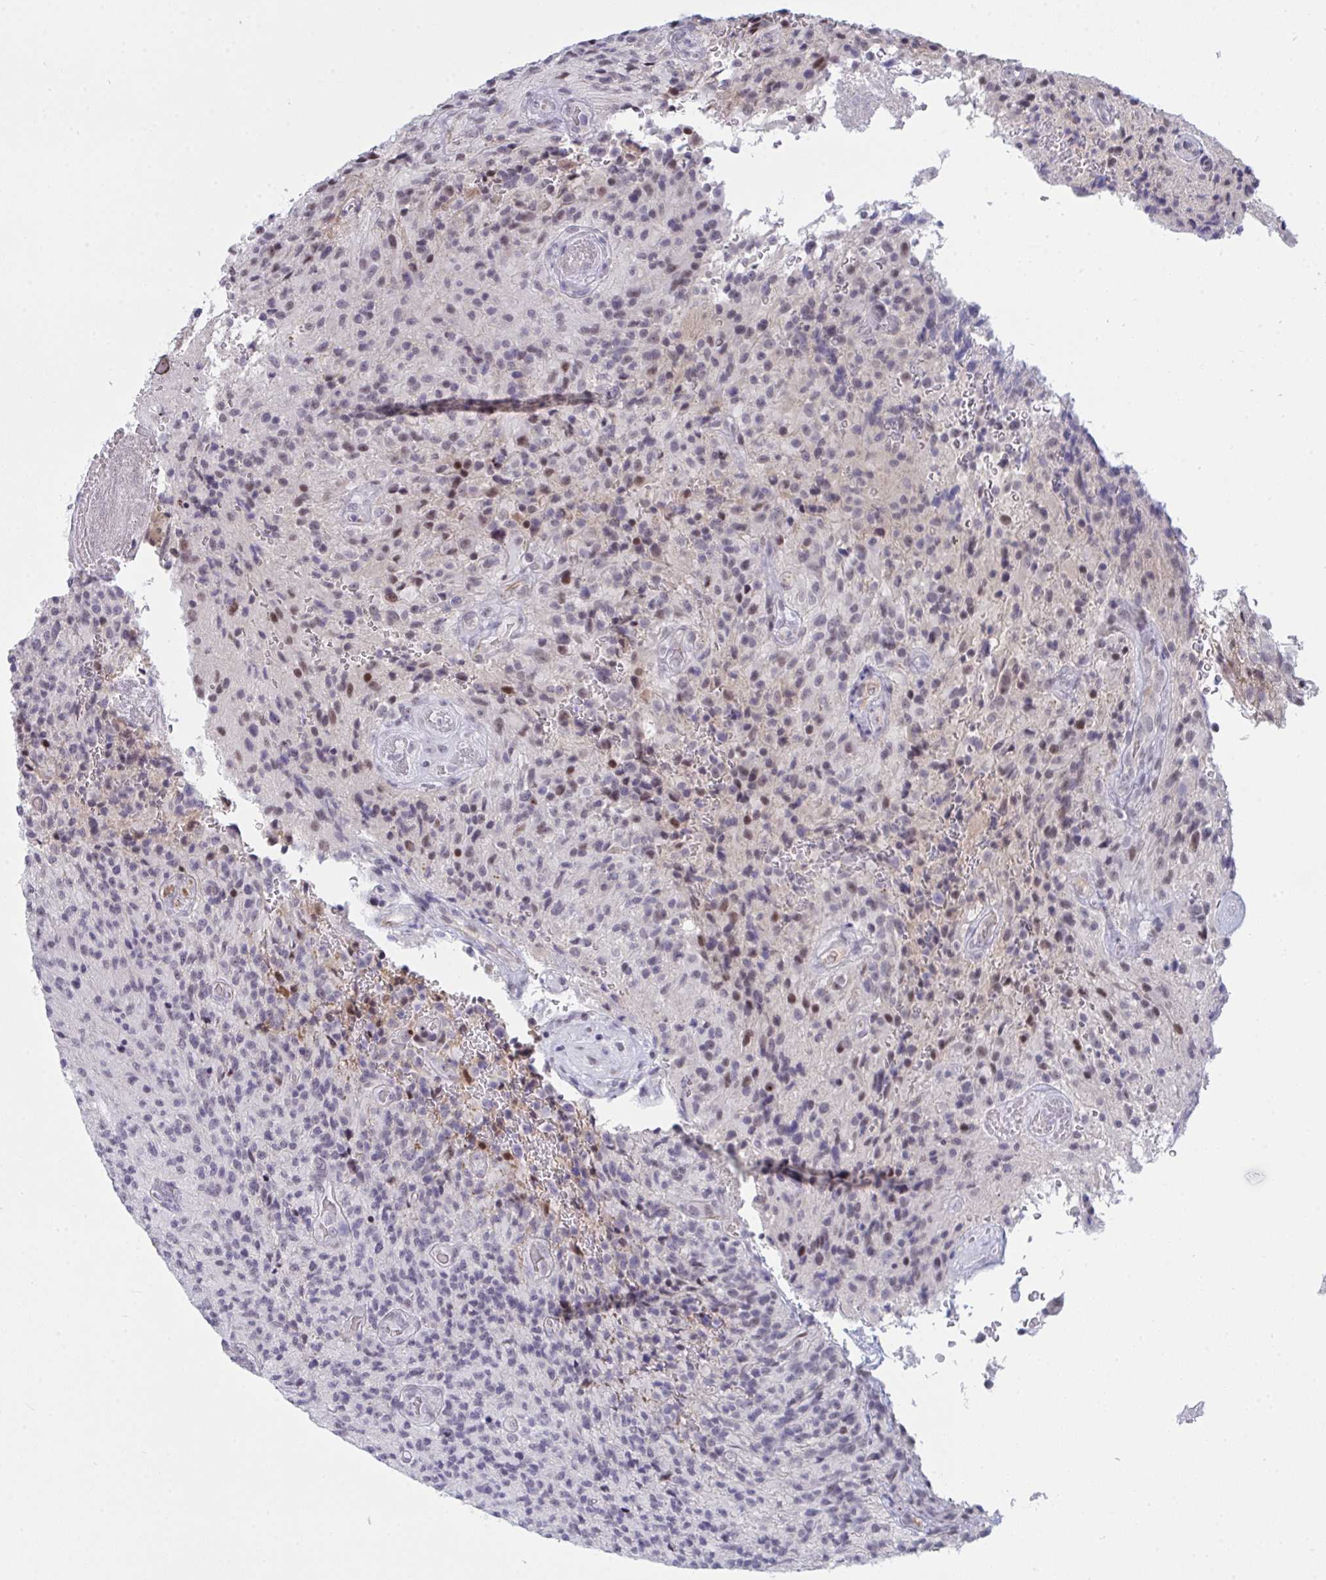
{"staining": {"intensity": "weak", "quantity": "<25%", "location": "nuclear"}, "tissue": "glioma", "cell_type": "Tumor cells", "image_type": "cancer", "snomed": [{"axis": "morphology", "description": "Normal tissue, NOS"}, {"axis": "morphology", "description": "Glioma, malignant, High grade"}, {"axis": "topography", "description": "Cerebral cortex"}], "caption": "IHC photomicrograph of glioma stained for a protein (brown), which exhibits no positivity in tumor cells.", "gene": "DSCAML1", "patient": {"sex": "male", "age": 56}}